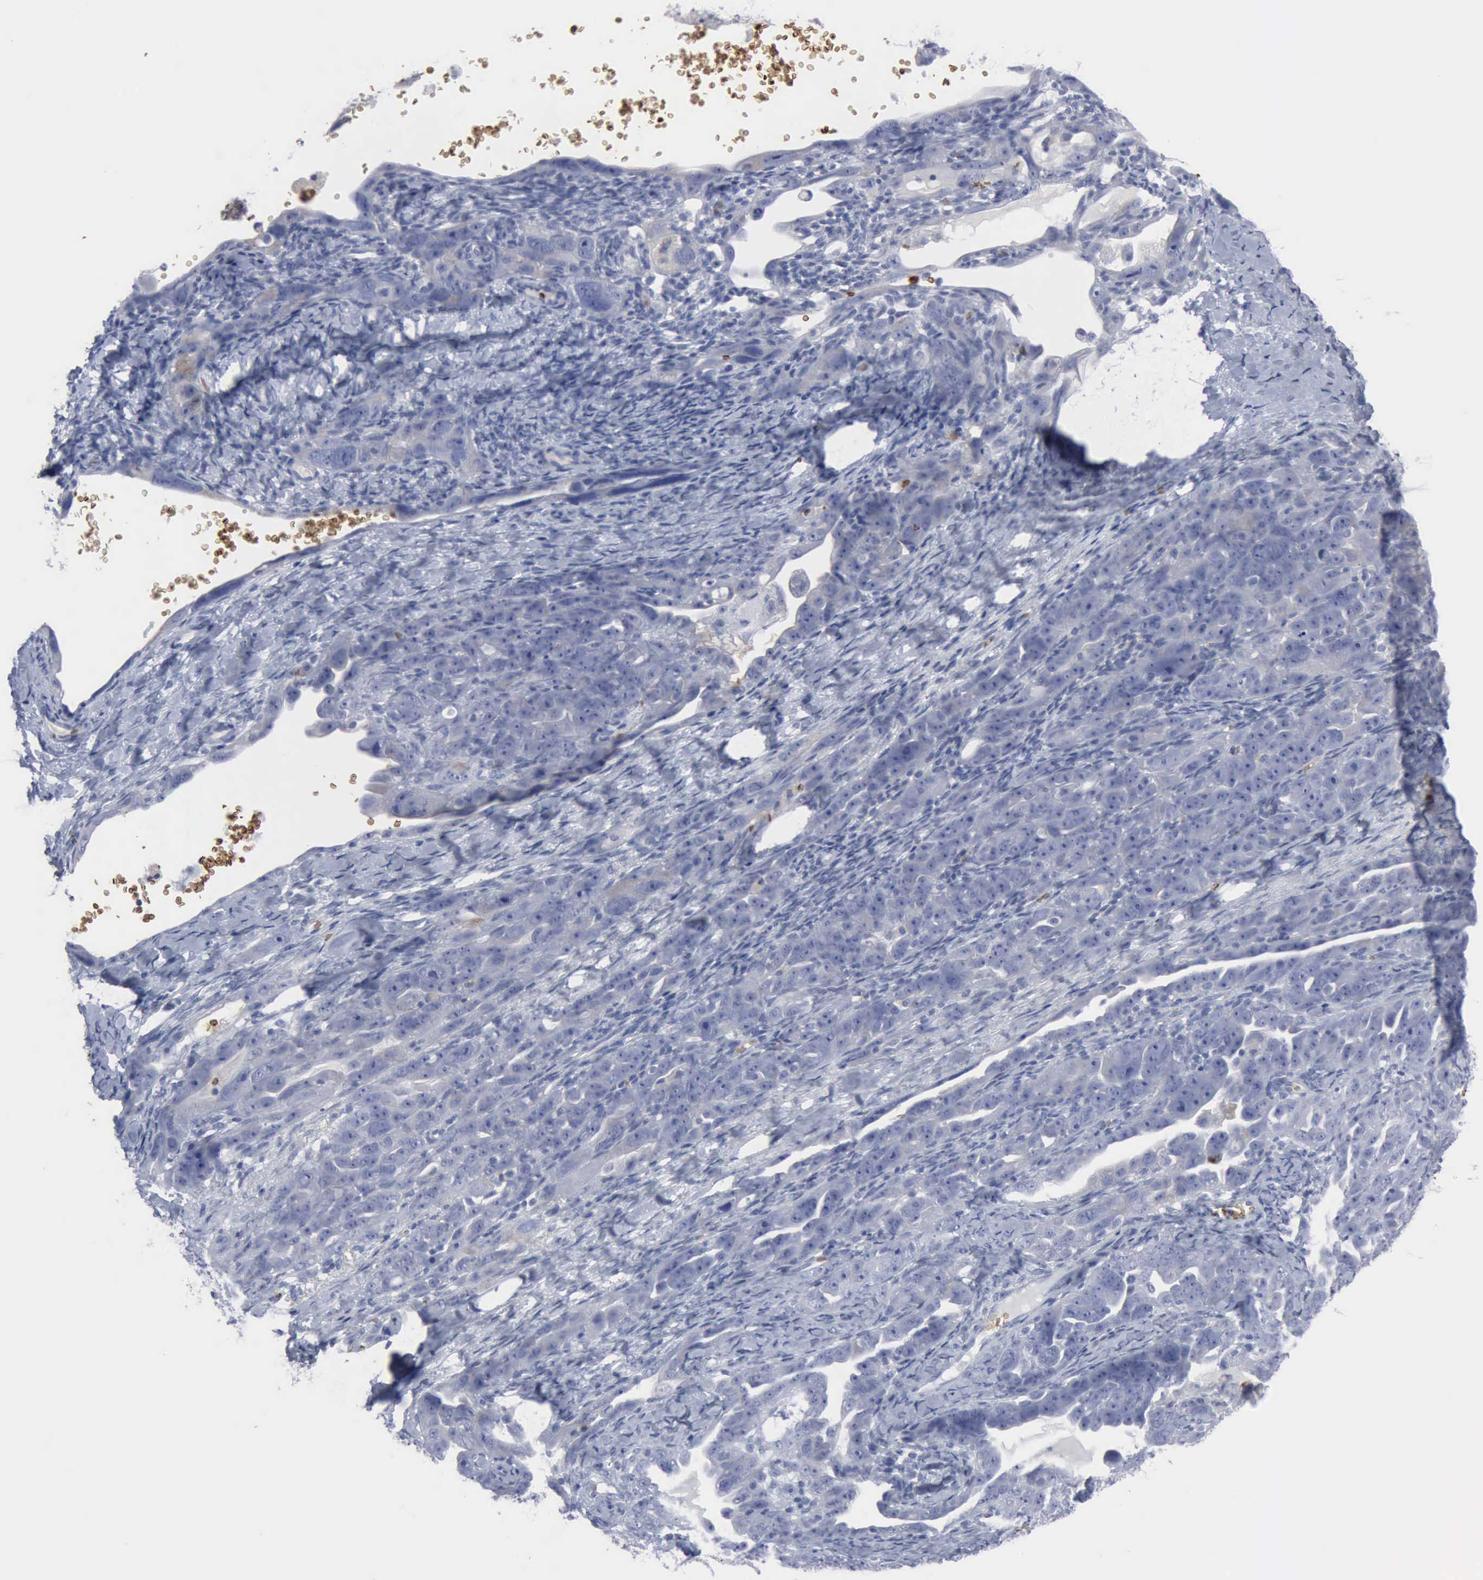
{"staining": {"intensity": "negative", "quantity": "none", "location": "none"}, "tissue": "ovarian cancer", "cell_type": "Tumor cells", "image_type": "cancer", "snomed": [{"axis": "morphology", "description": "Cystadenocarcinoma, serous, NOS"}, {"axis": "topography", "description": "Ovary"}], "caption": "This is a histopathology image of immunohistochemistry staining of ovarian serous cystadenocarcinoma, which shows no expression in tumor cells.", "gene": "TGFB1", "patient": {"sex": "female", "age": 66}}